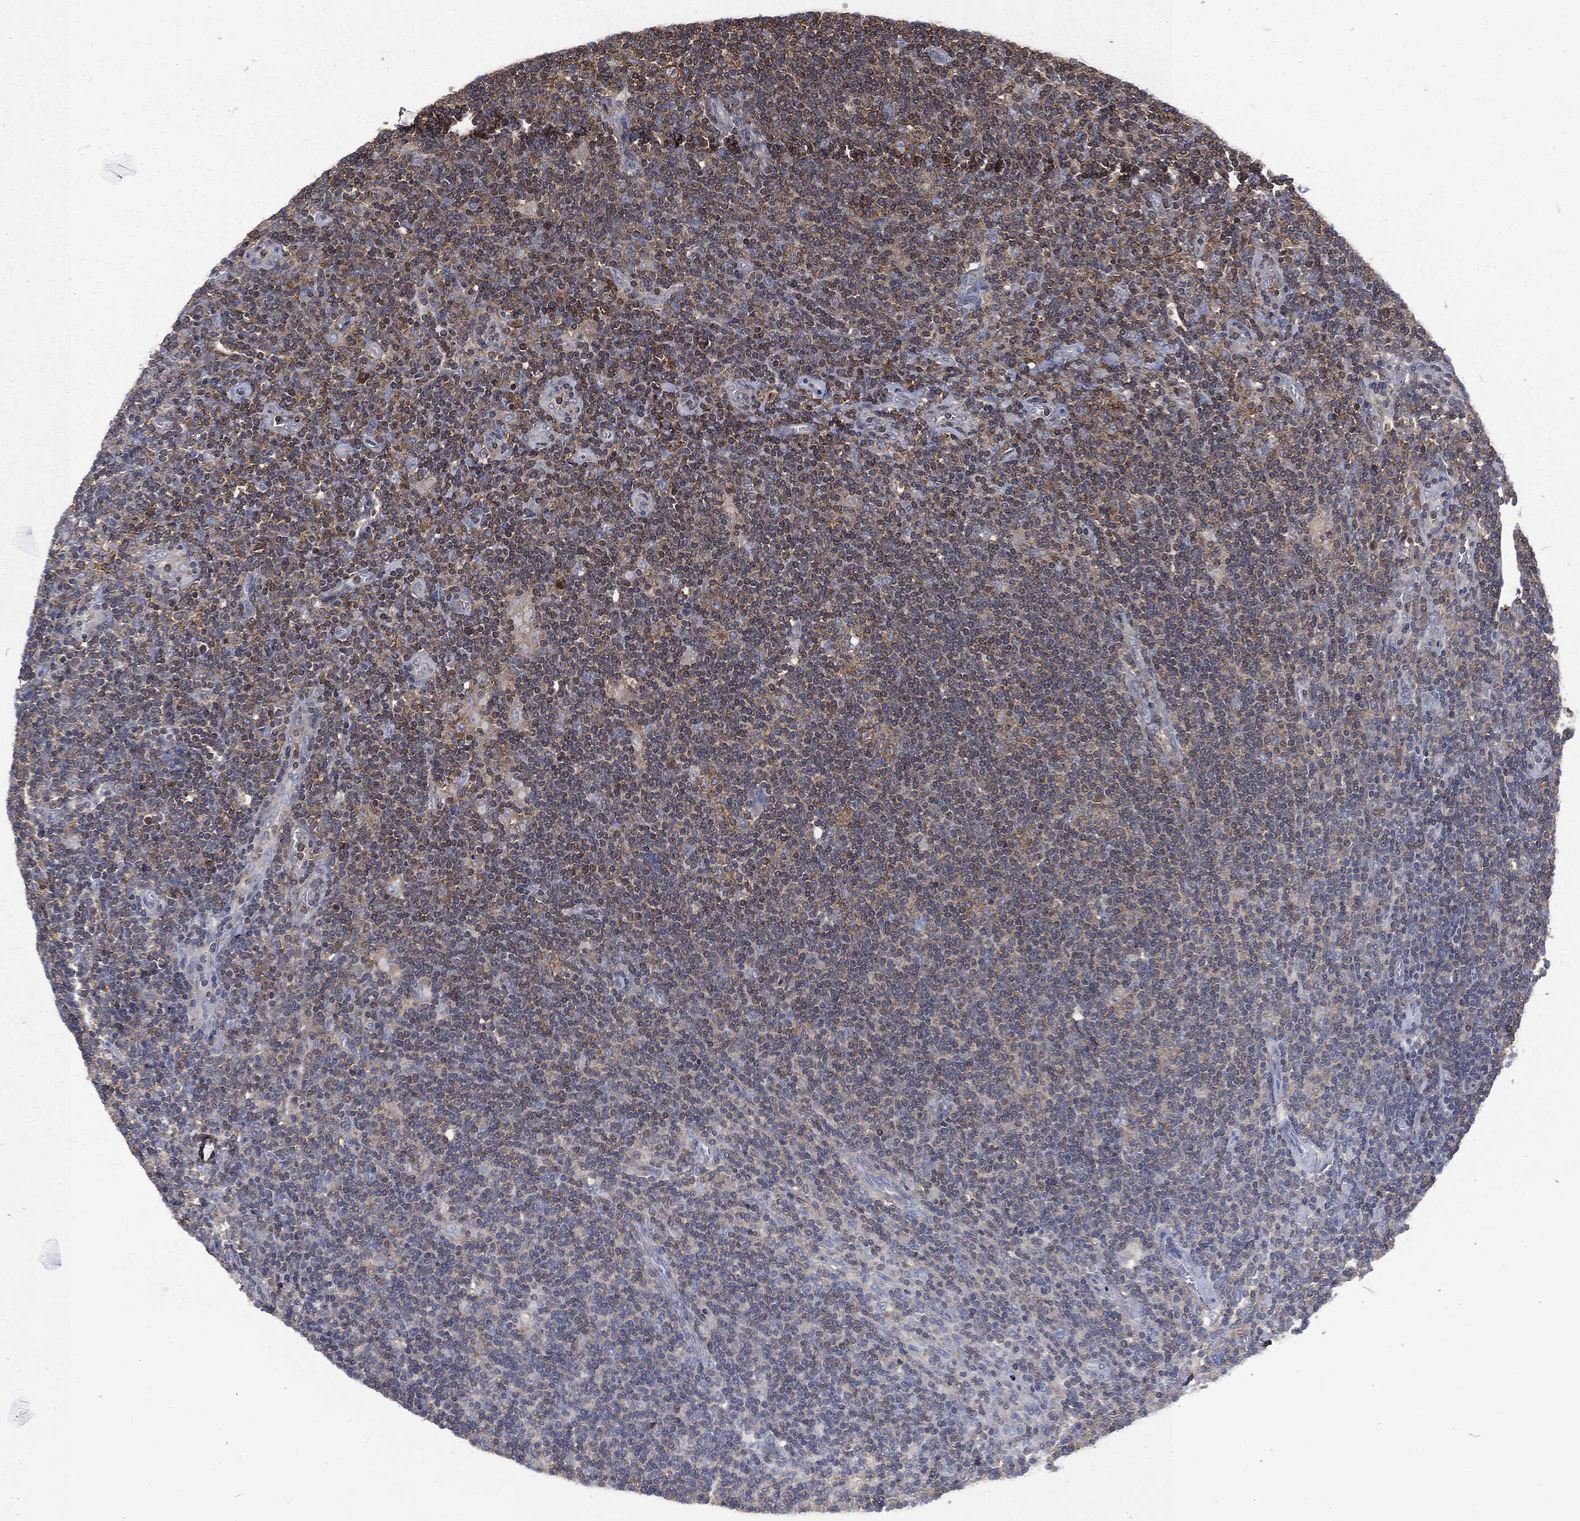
{"staining": {"intensity": "negative", "quantity": "none", "location": "none"}, "tissue": "lymphoma", "cell_type": "Tumor cells", "image_type": "cancer", "snomed": [{"axis": "morphology", "description": "Hodgkin's disease, NOS"}, {"axis": "topography", "description": "Lymph node"}], "caption": "Immunohistochemistry photomicrograph of human lymphoma stained for a protein (brown), which displays no positivity in tumor cells. (DAB immunohistochemistry (IHC) with hematoxylin counter stain).", "gene": "LGALS9", "patient": {"sex": "male", "age": 40}}